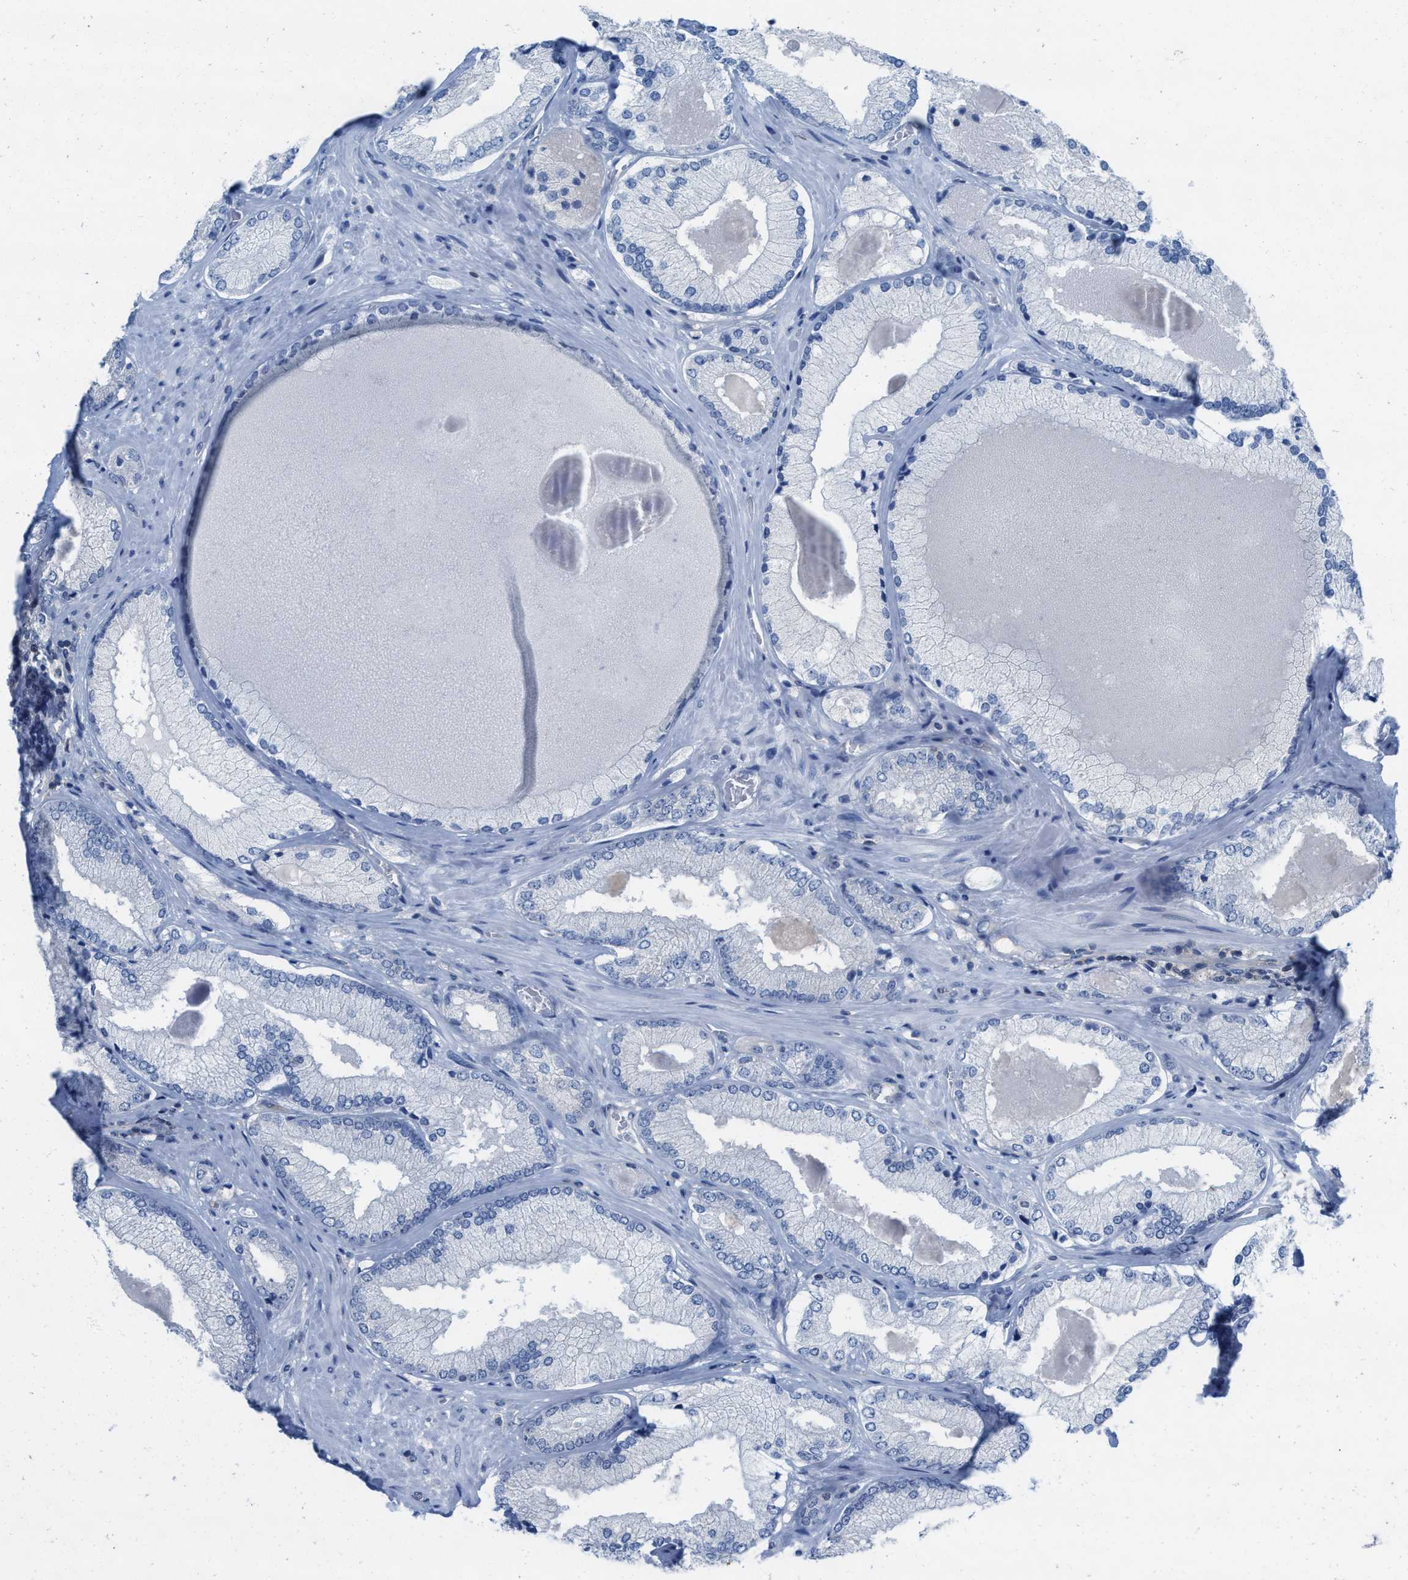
{"staining": {"intensity": "negative", "quantity": "none", "location": "none"}, "tissue": "prostate cancer", "cell_type": "Tumor cells", "image_type": "cancer", "snomed": [{"axis": "morphology", "description": "Adenocarcinoma, Low grade"}, {"axis": "topography", "description": "Prostate"}], "caption": "The IHC histopathology image has no significant positivity in tumor cells of adenocarcinoma (low-grade) (prostate) tissue.", "gene": "NUDT5", "patient": {"sex": "male", "age": 65}}